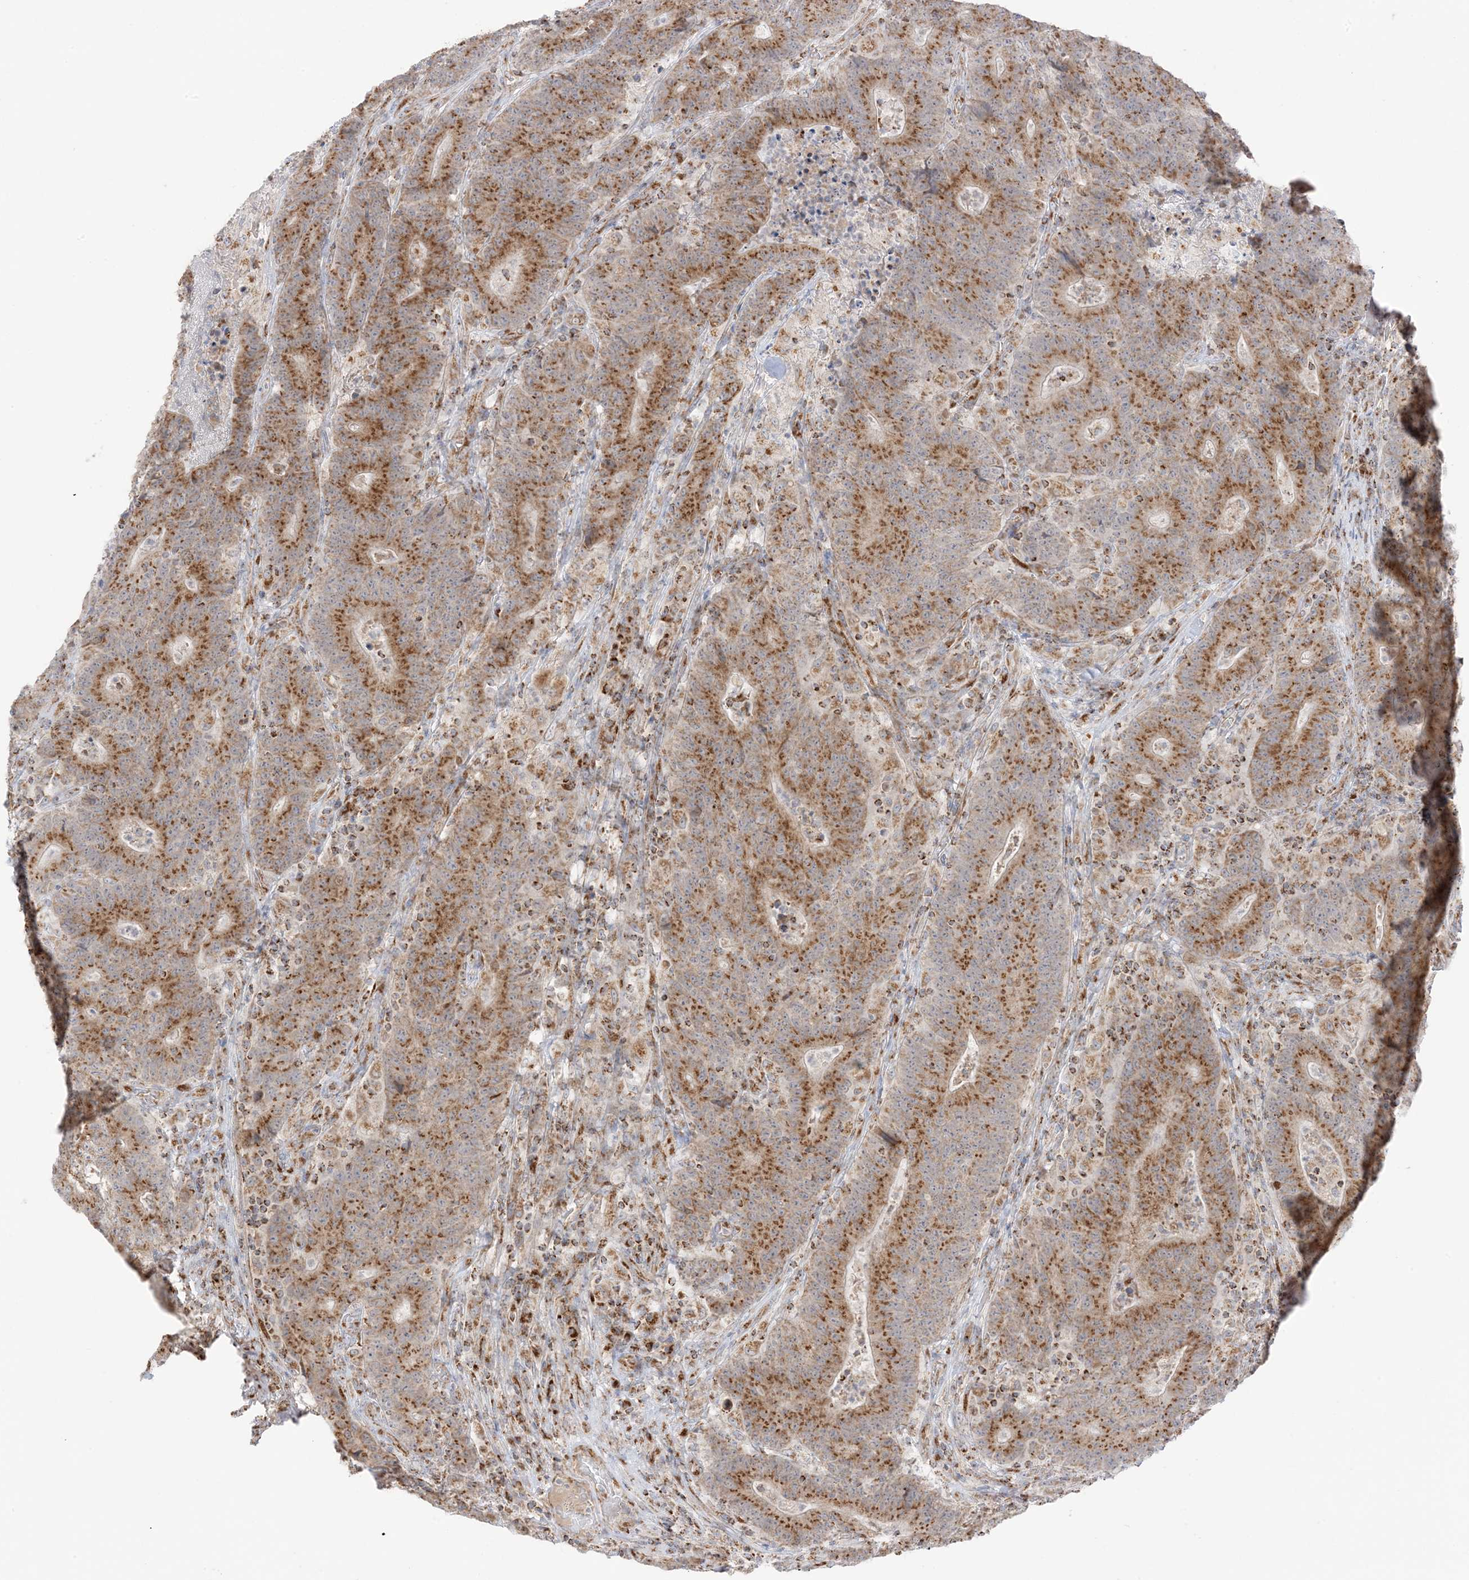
{"staining": {"intensity": "strong", "quantity": ">75%", "location": "cytoplasmic/membranous"}, "tissue": "colorectal cancer", "cell_type": "Tumor cells", "image_type": "cancer", "snomed": [{"axis": "morphology", "description": "Normal tissue, NOS"}, {"axis": "morphology", "description": "Adenocarcinoma, NOS"}, {"axis": "topography", "description": "Colon"}], "caption": "Colorectal adenocarcinoma tissue shows strong cytoplasmic/membranous staining in approximately >75% of tumor cells, visualized by immunohistochemistry. The staining was performed using DAB to visualize the protein expression in brown, while the nuclei were stained in blue with hematoxylin (Magnification: 20x).", "gene": "SLC25A12", "patient": {"sex": "female", "age": 75}}